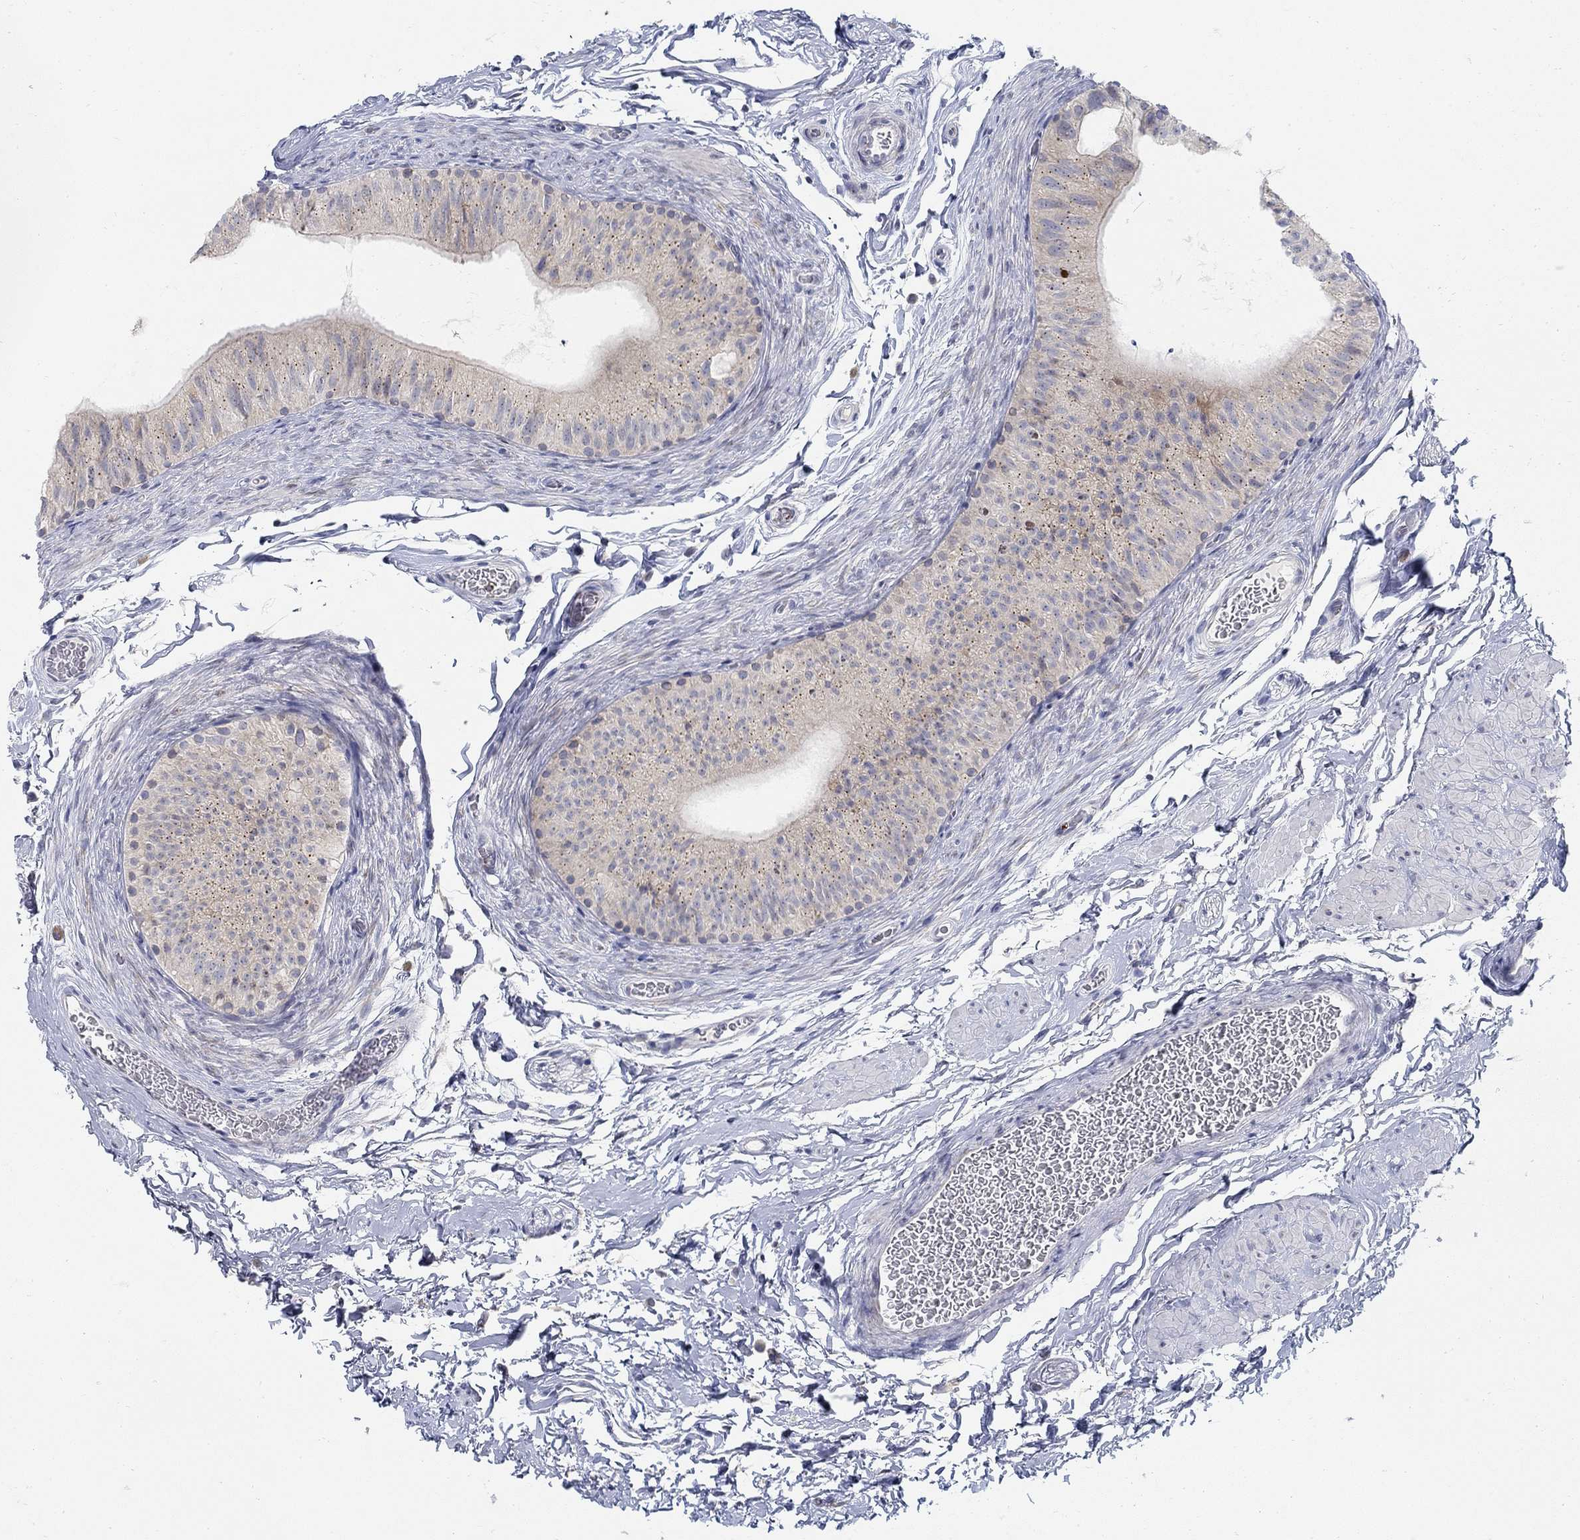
{"staining": {"intensity": "weak", "quantity": "<25%", "location": "cytoplasmic/membranous"}, "tissue": "epididymis", "cell_type": "Glandular cells", "image_type": "normal", "snomed": [{"axis": "morphology", "description": "Normal tissue, NOS"}, {"axis": "topography", "description": "Epididymis, spermatic cord, NOS"}, {"axis": "topography", "description": "Epididymis"}], "caption": "Immunohistochemistry histopathology image of benign human epididymis stained for a protein (brown), which displays no staining in glandular cells.", "gene": "ANO7", "patient": {"sex": "male", "age": 31}}